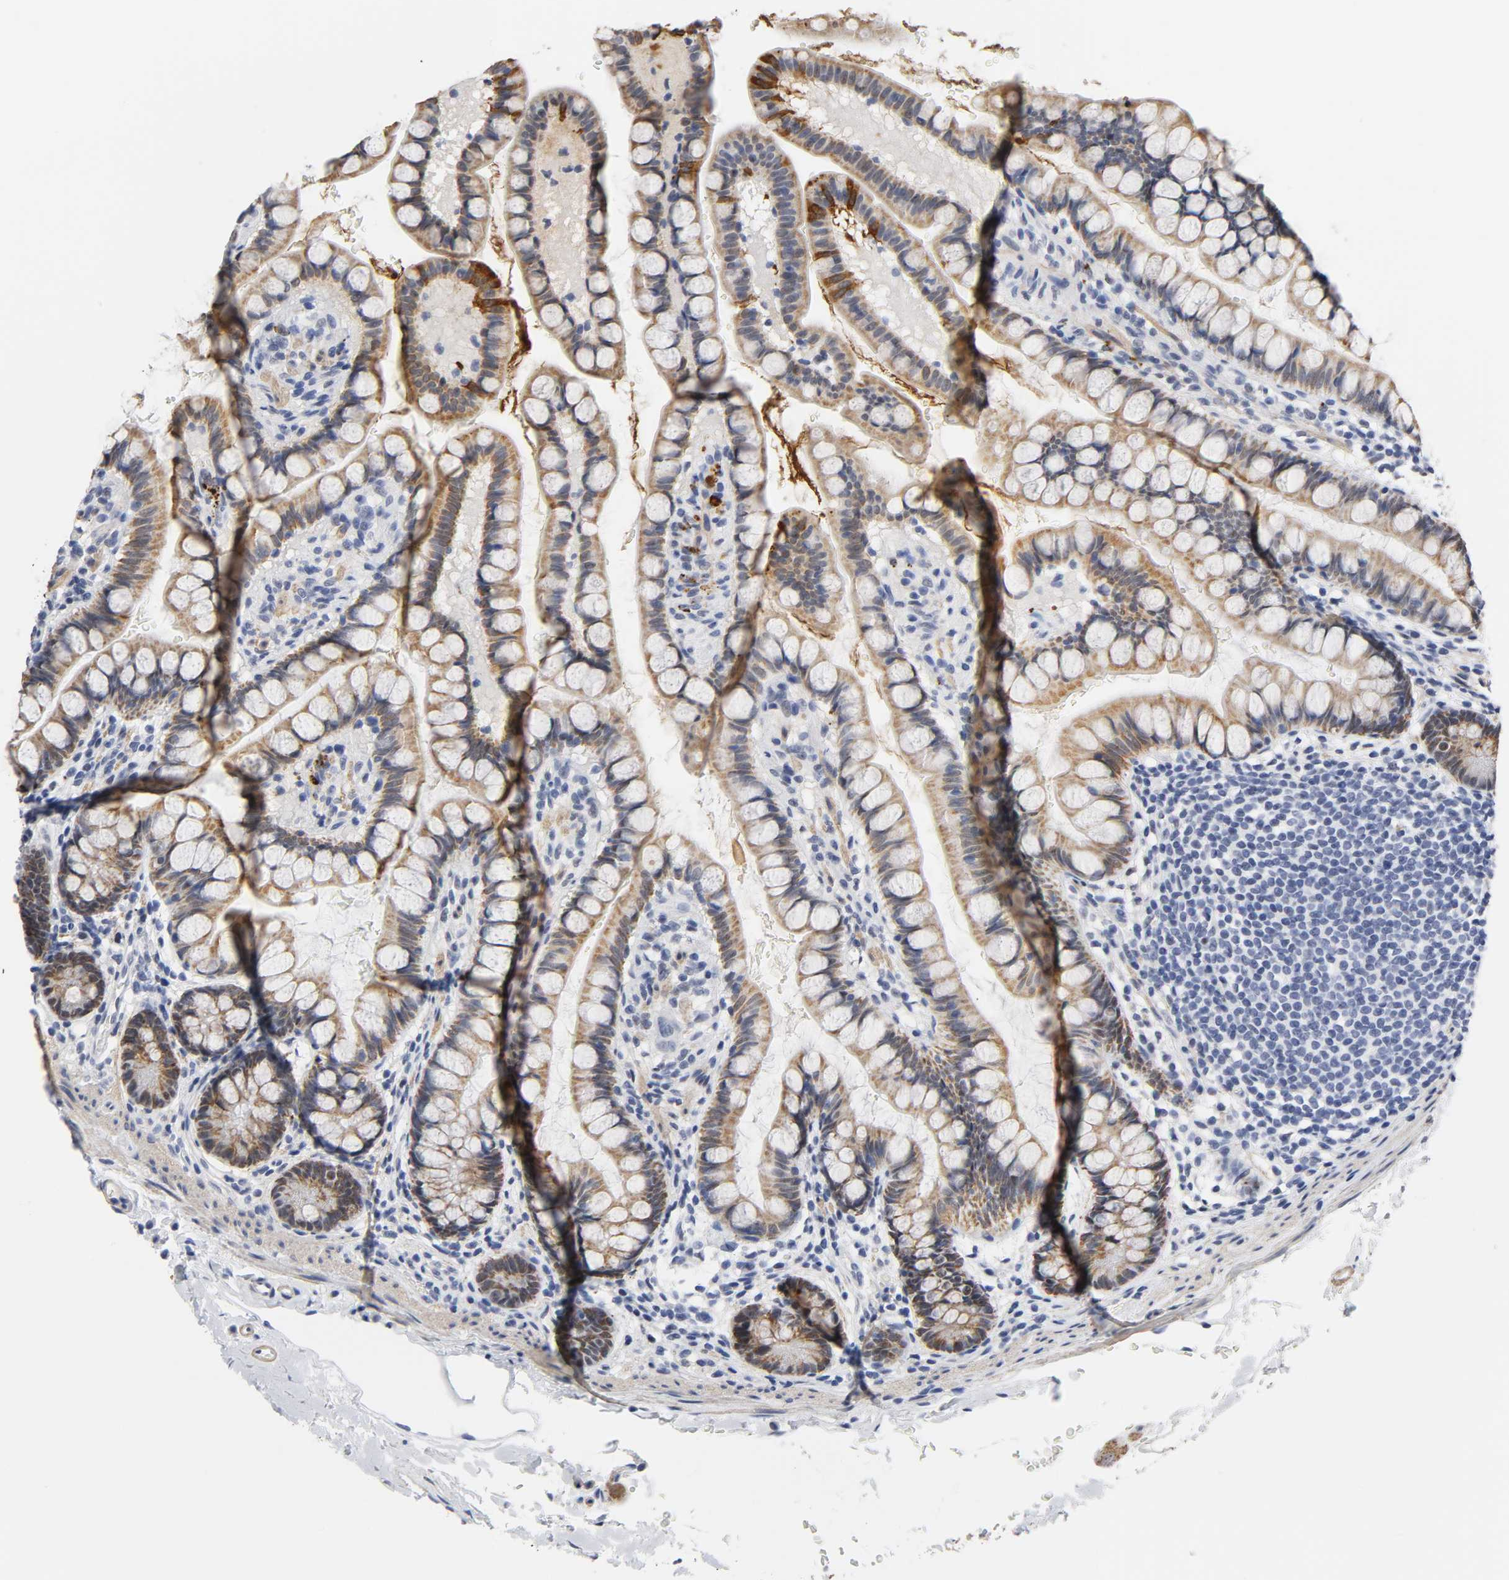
{"staining": {"intensity": "moderate", "quantity": ">75%", "location": "cytoplasmic/membranous"}, "tissue": "small intestine", "cell_type": "Glandular cells", "image_type": "normal", "snomed": [{"axis": "morphology", "description": "Normal tissue, NOS"}, {"axis": "topography", "description": "Small intestine"}], "caption": "This is a micrograph of IHC staining of benign small intestine, which shows moderate positivity in the cytoplasmic/membranous of glandular cells.", "gene": "GRHL2", "patient": {"sex": "female", "age": 58}}